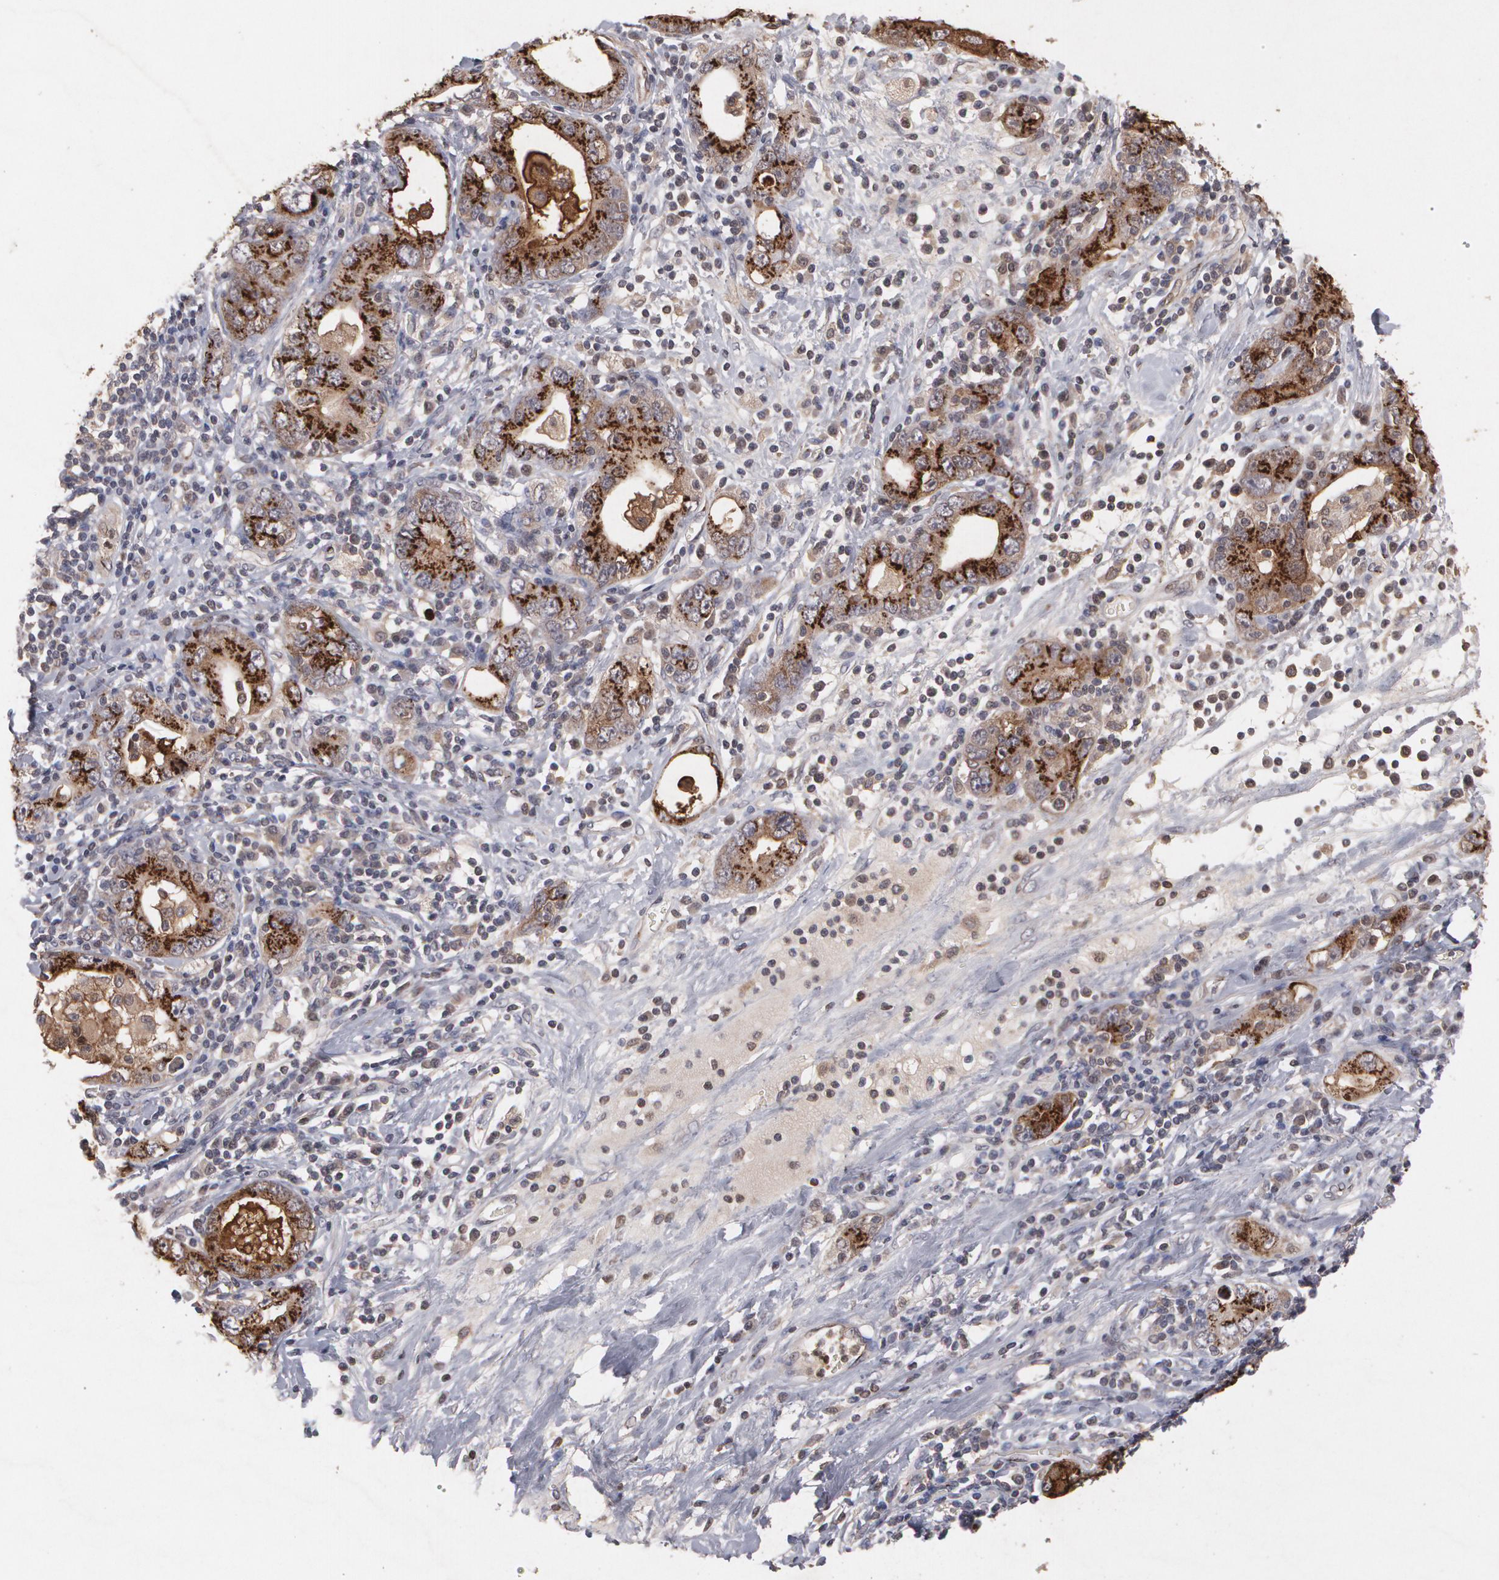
{"staining": {"intensity": "strong", "quantity": ">75%", "location": "cytoplasmic/membranous"}, "tissue": "stomach cancer", "cell_type": "Tumor cells", "image_type": "cancer", "snomed": [{"axis": "morphology", "description": "Adenocarcinoma, NOS"}, {"axis": "topography", "description": "Stomach, lower"}], "caption": "Stomach cancer stained with a protein marker shows strong staining in tumor cells.", "gene": "HTT", "patient": {"sex": "female", "age": 93}}